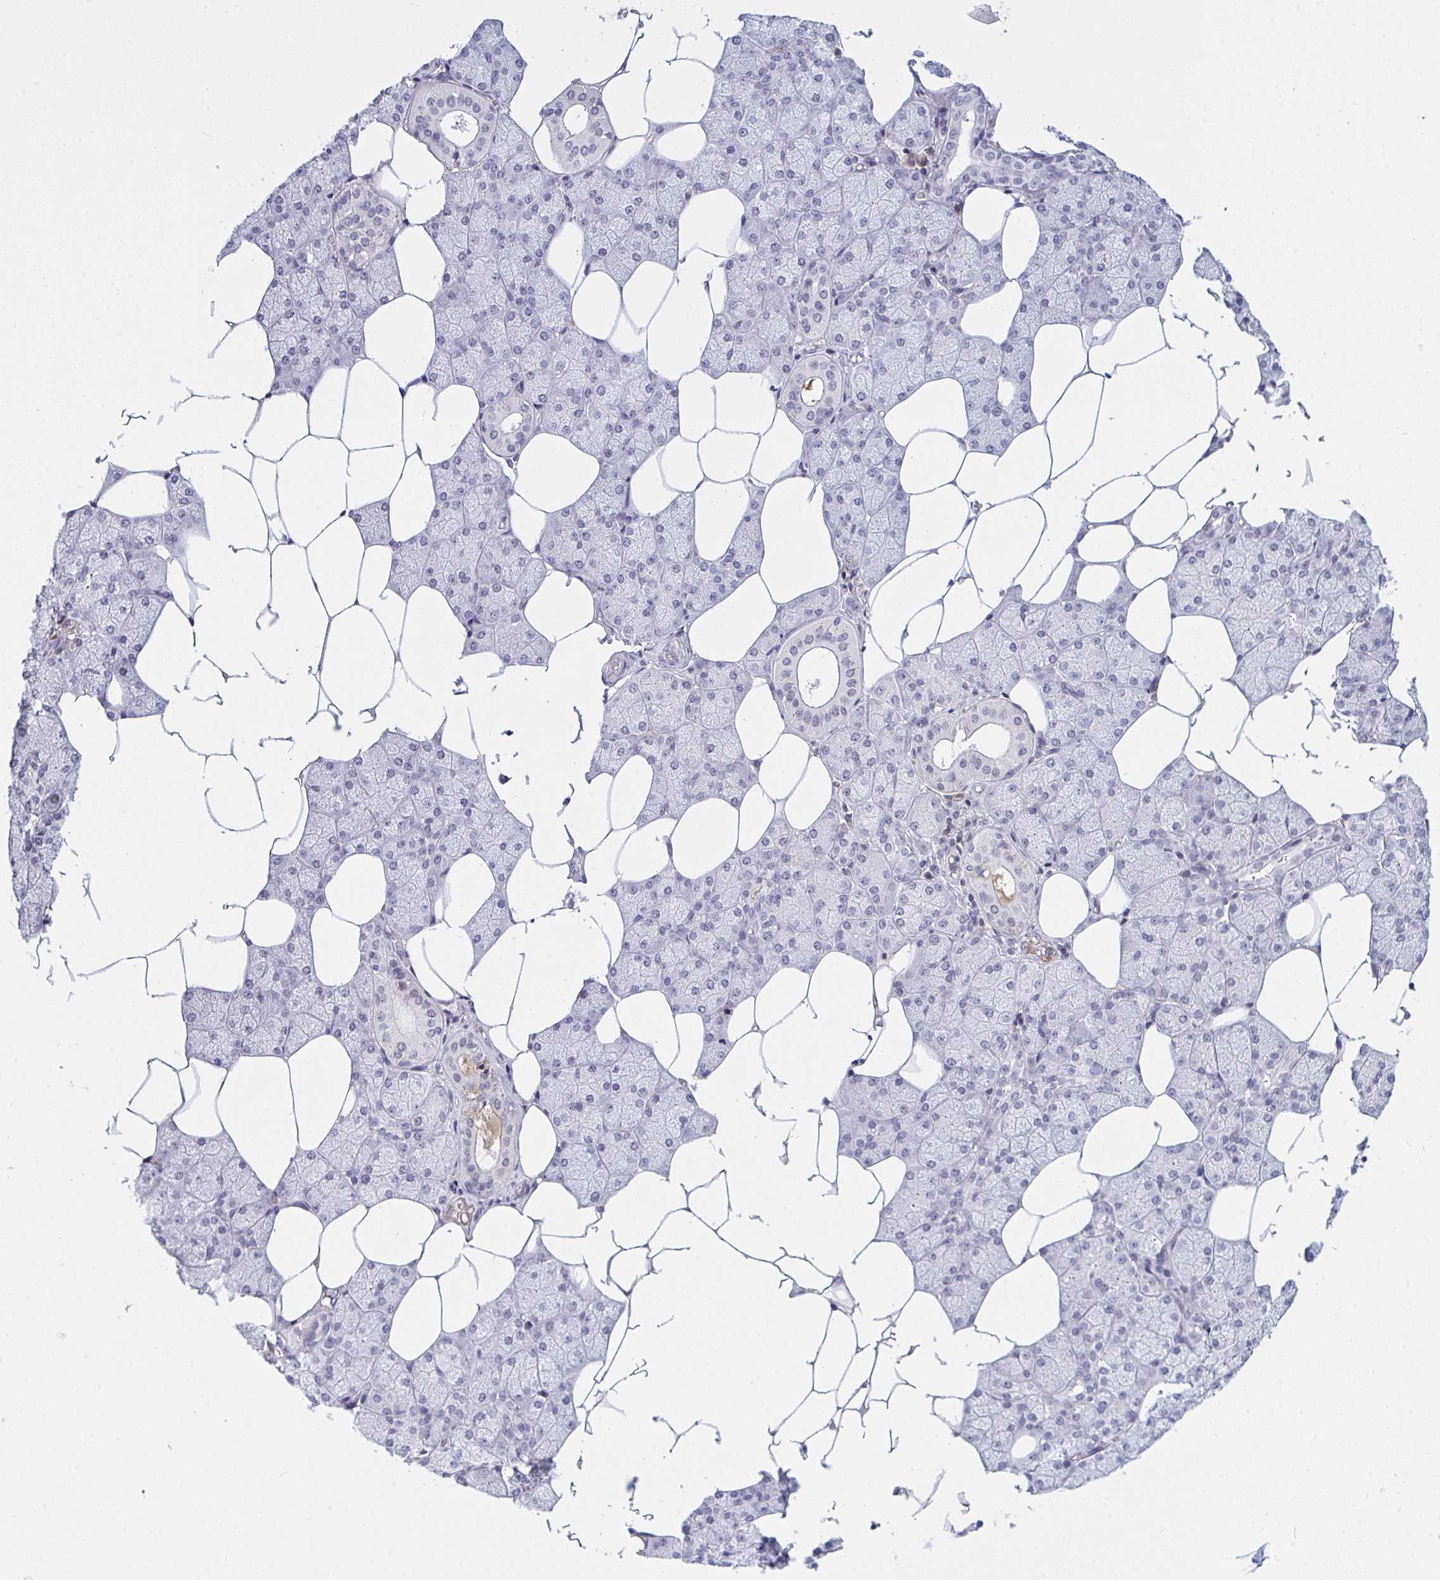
{"staining": {"intensity": "weak", "quantity": "<25%", "location": "cytoplasmic/membranous"}, "tissue": "salivary gland", "cell_type": "Glandular cells", "image_type": "normal", "snomed": [{"axis": "morphology", "description": "Normal tissue, NOS"}, {"axis": "topography", "description": "Salivary gland"}], "caption": "IHC of normal salivary gland demonstrates no positivity in glandular cells.", "gene": "DSCAML1", "patient": {"sex": "female", "age": 43}}